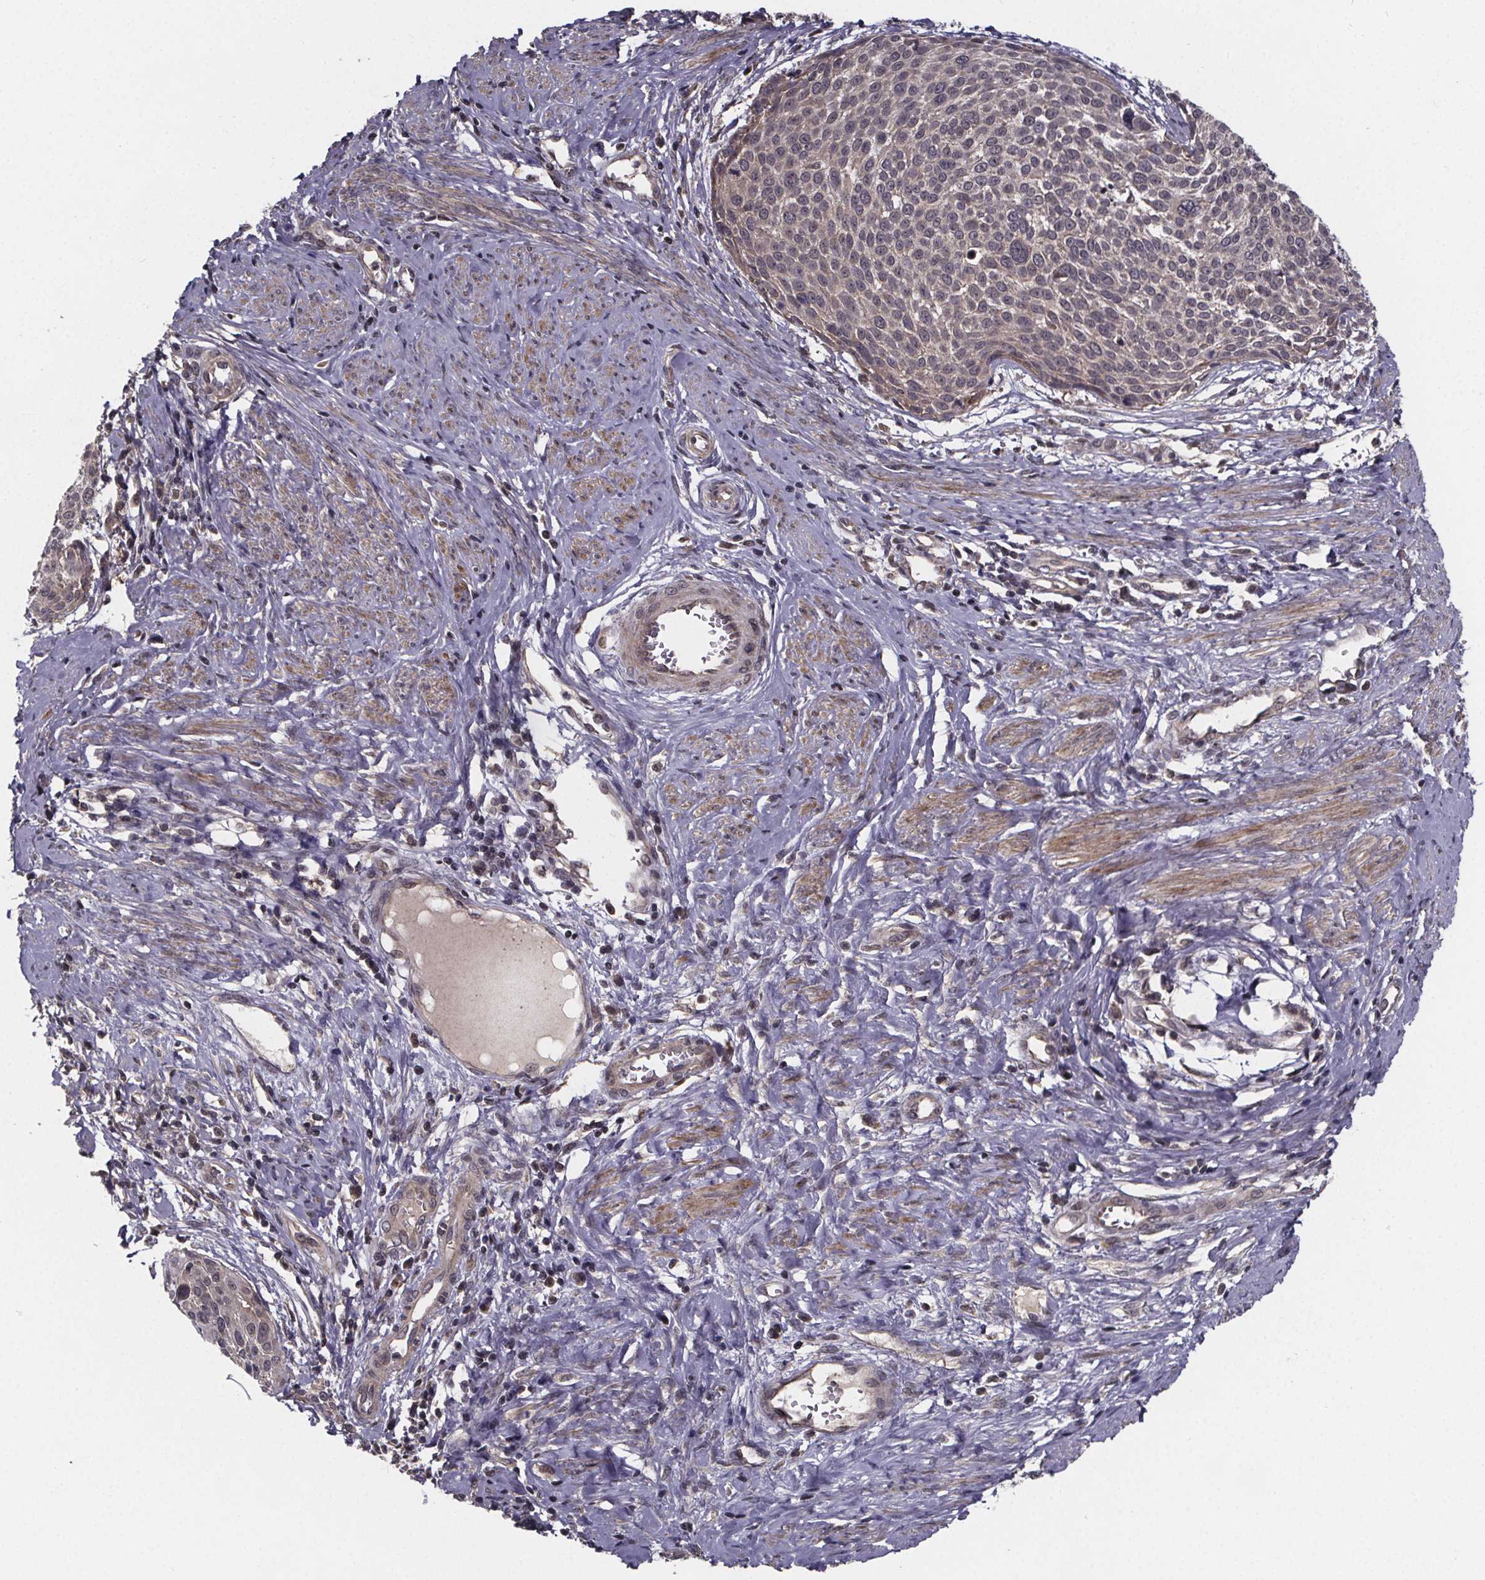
{"staining": {"intensity": "weak", "quantity": "25%-75%", "location": "cytoplasmic/membranous,nuclear"}, "tissue": "cervical cancer", "cell_type": "Tumor cells", "image_type": "cancer", "snomed": [{"axis": "morphology", "description": "Squamous cell carcinoma, NOS"}, {"axis": "topography", "description": "Cervix"}], "caption": "DAB immunohistochemical staining of human cervical cancer (squamous cell carcinoma) demonstrates weak cytoplasmic/membranous and nuclear protein positivity in about 25%-75% of tumor cells.", "gene": "FN3KRP", "patient": {"sex": "female", "age": 39}}